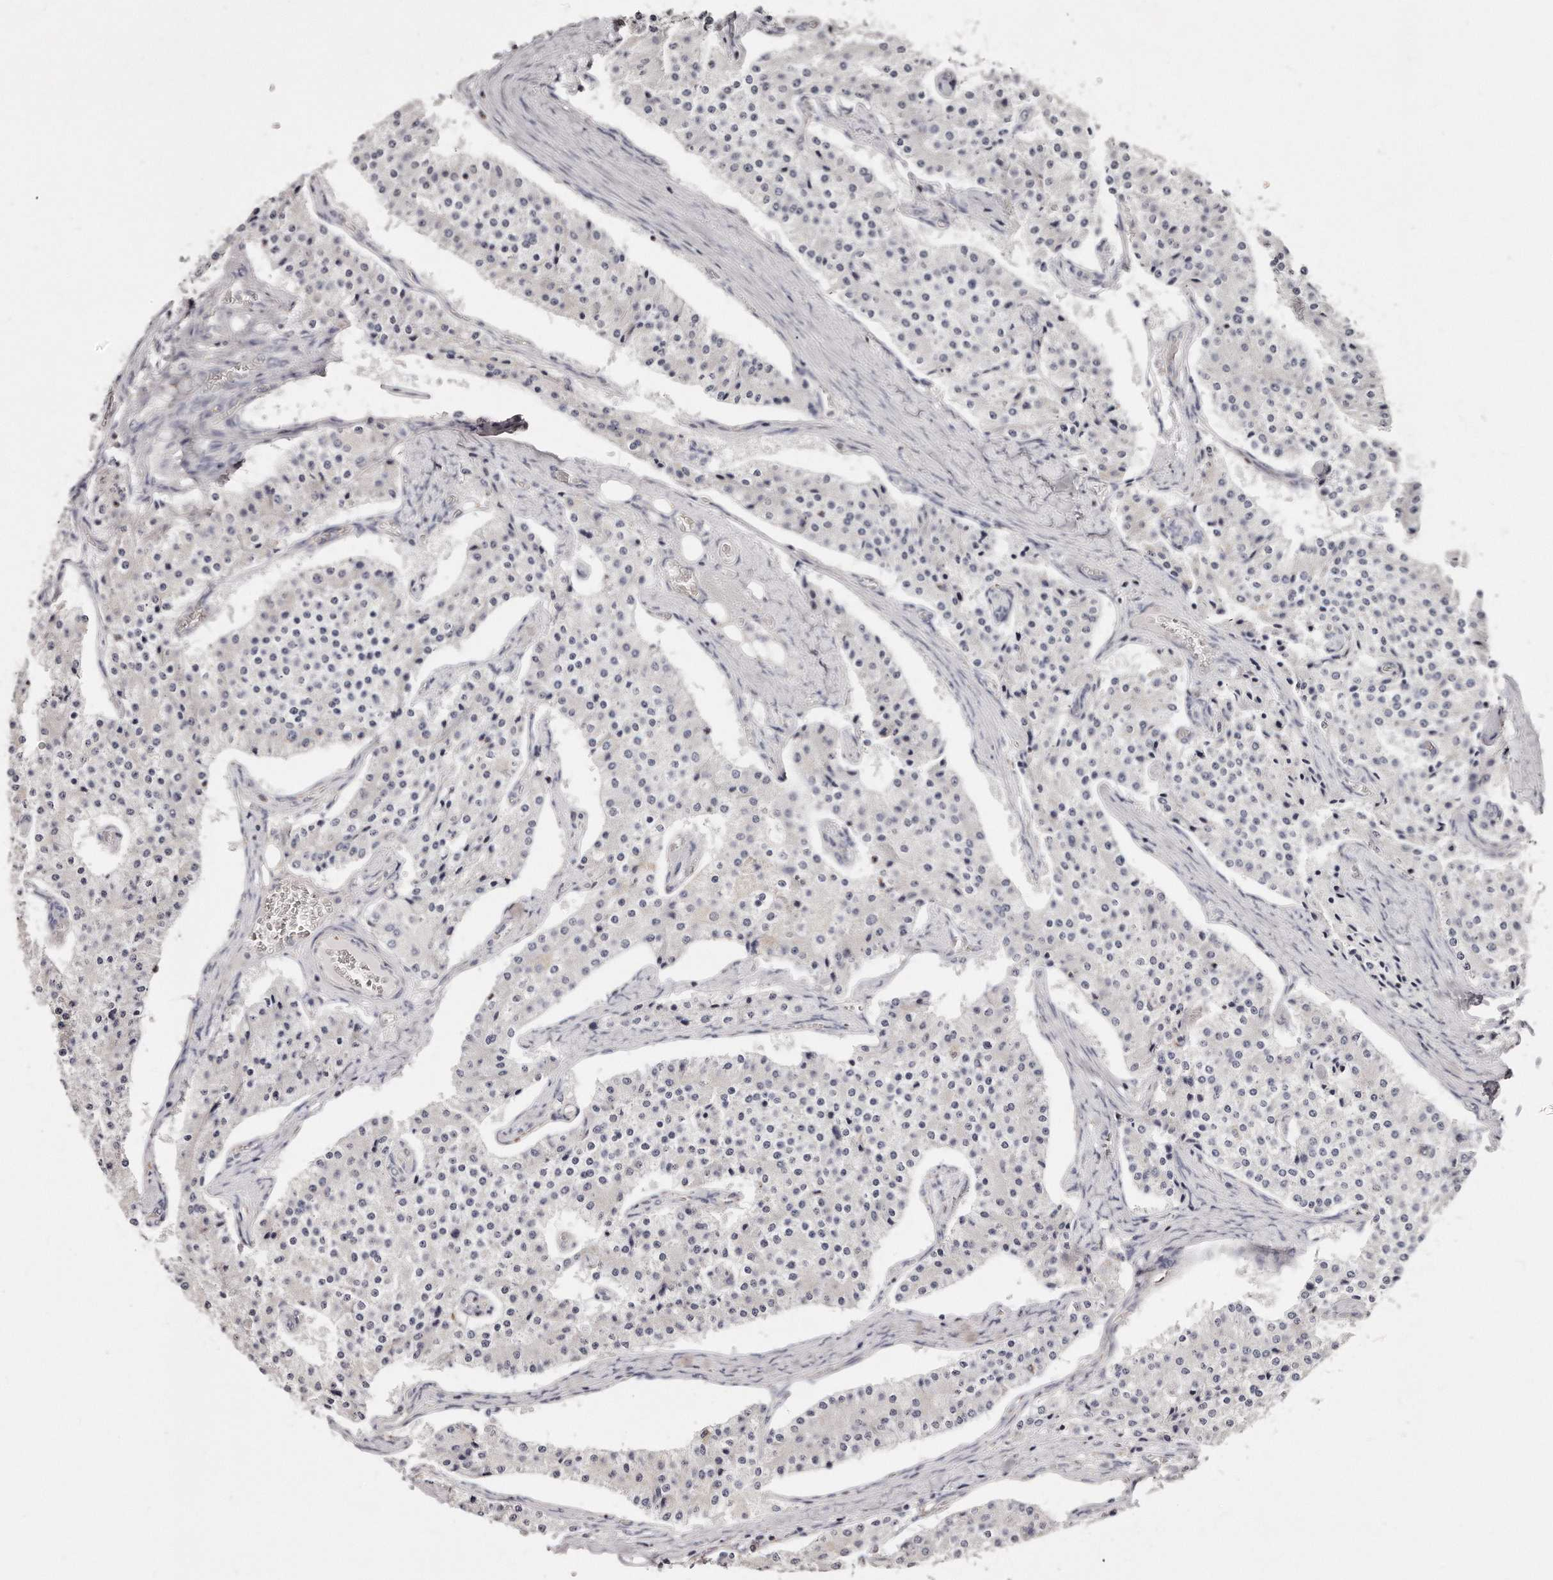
{"staining": {"intensity": "negative", "quantity": "none", "location": "none"}, "tissue": "carcinoid", "cell_type": "Tumor cells", "image_type": "cancer", "snomed": [{"axis": "morphology", "description": "Carcinoid, malignant, NOS"}, {"axis": "topography", "description": "Colon"}], "caption": "Carcinoid (malignant) was stained to show a protein in brown. There is no significant staining in tumor cells.", "gene": "RTKN", "patient": {"sex": "female", "age": 52}}